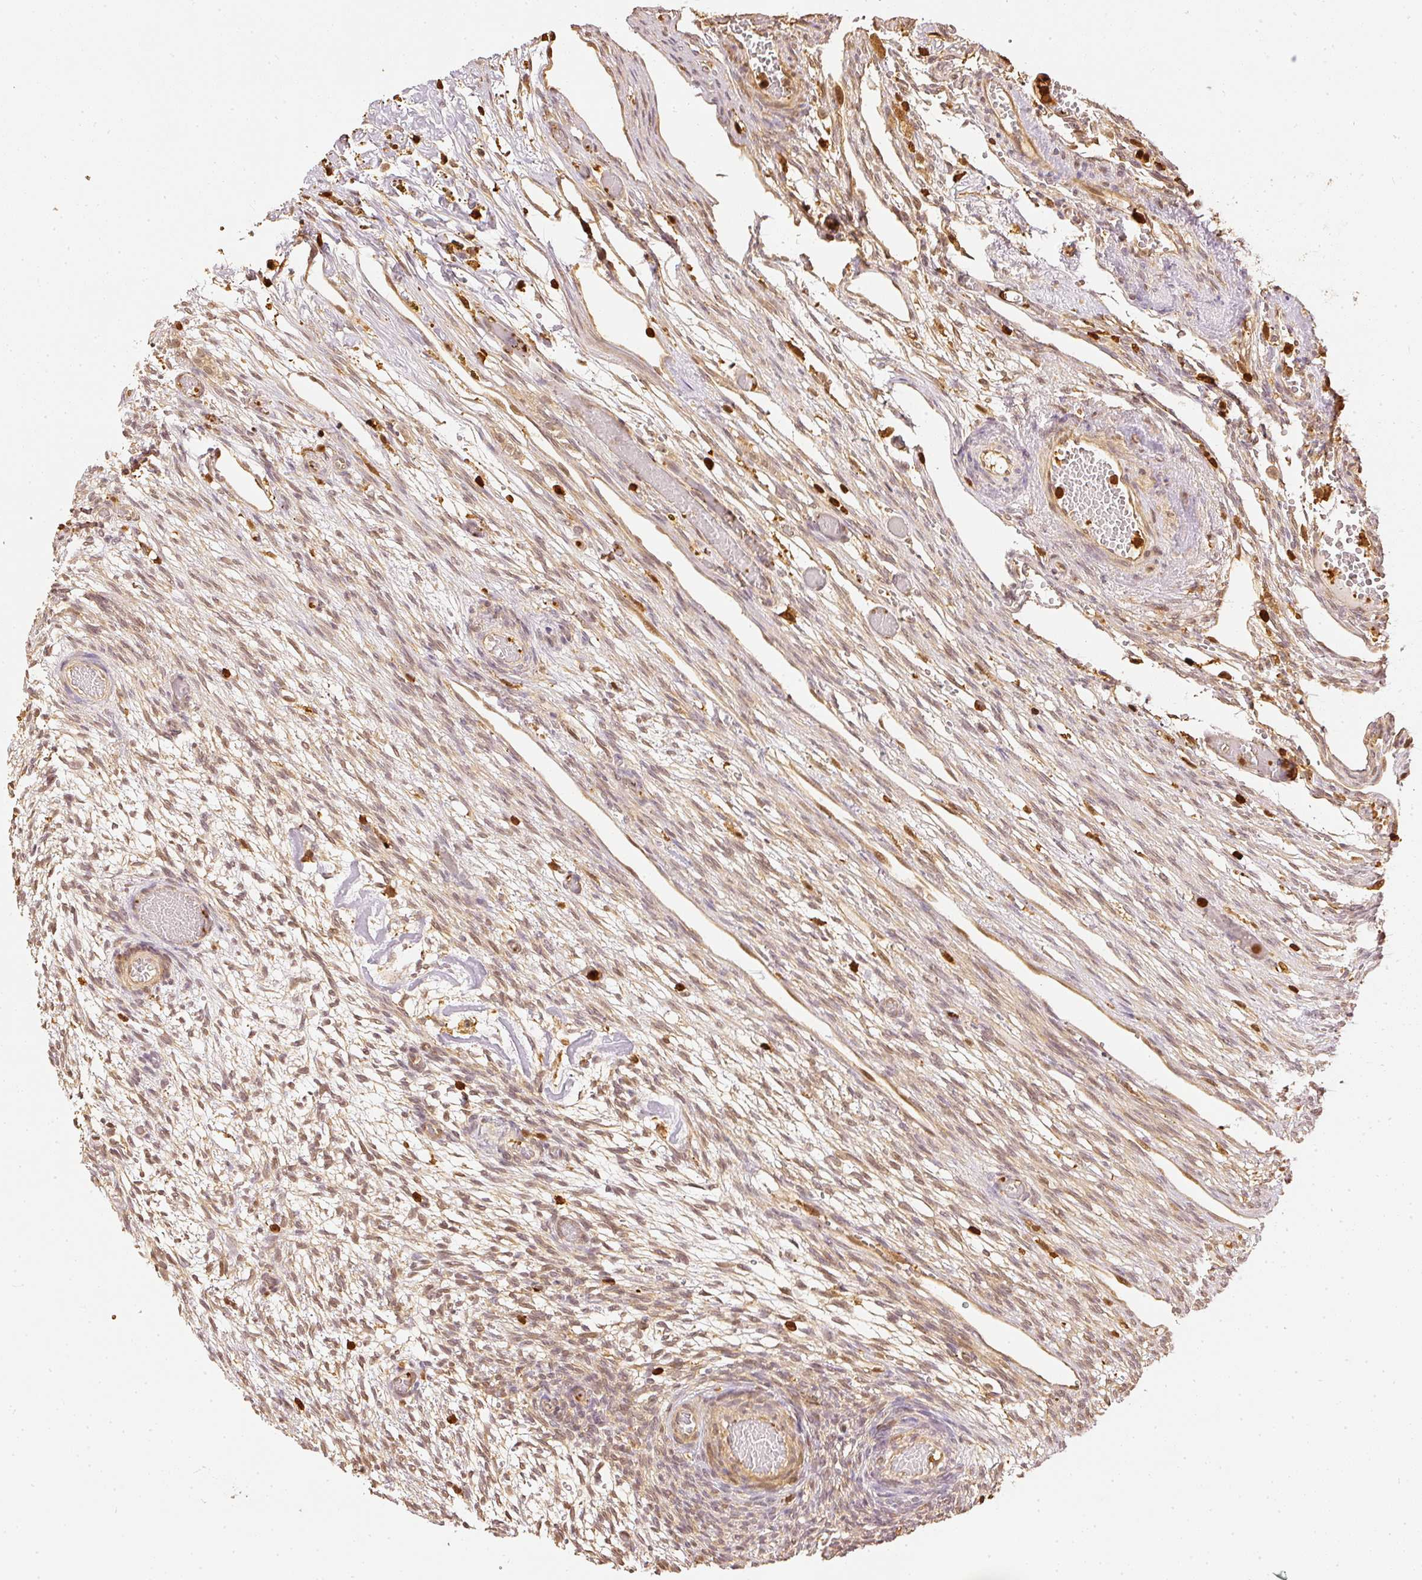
{"staining": {"intensity": "moderate", "quantity": ">75%", "location": "cytoplasmic/membranous"}, "tissue": "ovary", "cell_type": "Follicle cells", "image_type": "normal", "snomed": [{"axis": "morphology", "description": "Normal tissue, NOS"}, {"axis": "topography", "description": "Ovary"}], "caption": "This micrograph exhibits benign ovary stained with immunohistochemistry to label a protein in brown. The cytoplasmic/membranous of follicle cells show moderate positivity for the protein. Nuclei are counter-stained blue.", "gene": "PFN1", "patient": {"sex": "female", "age": 67}}